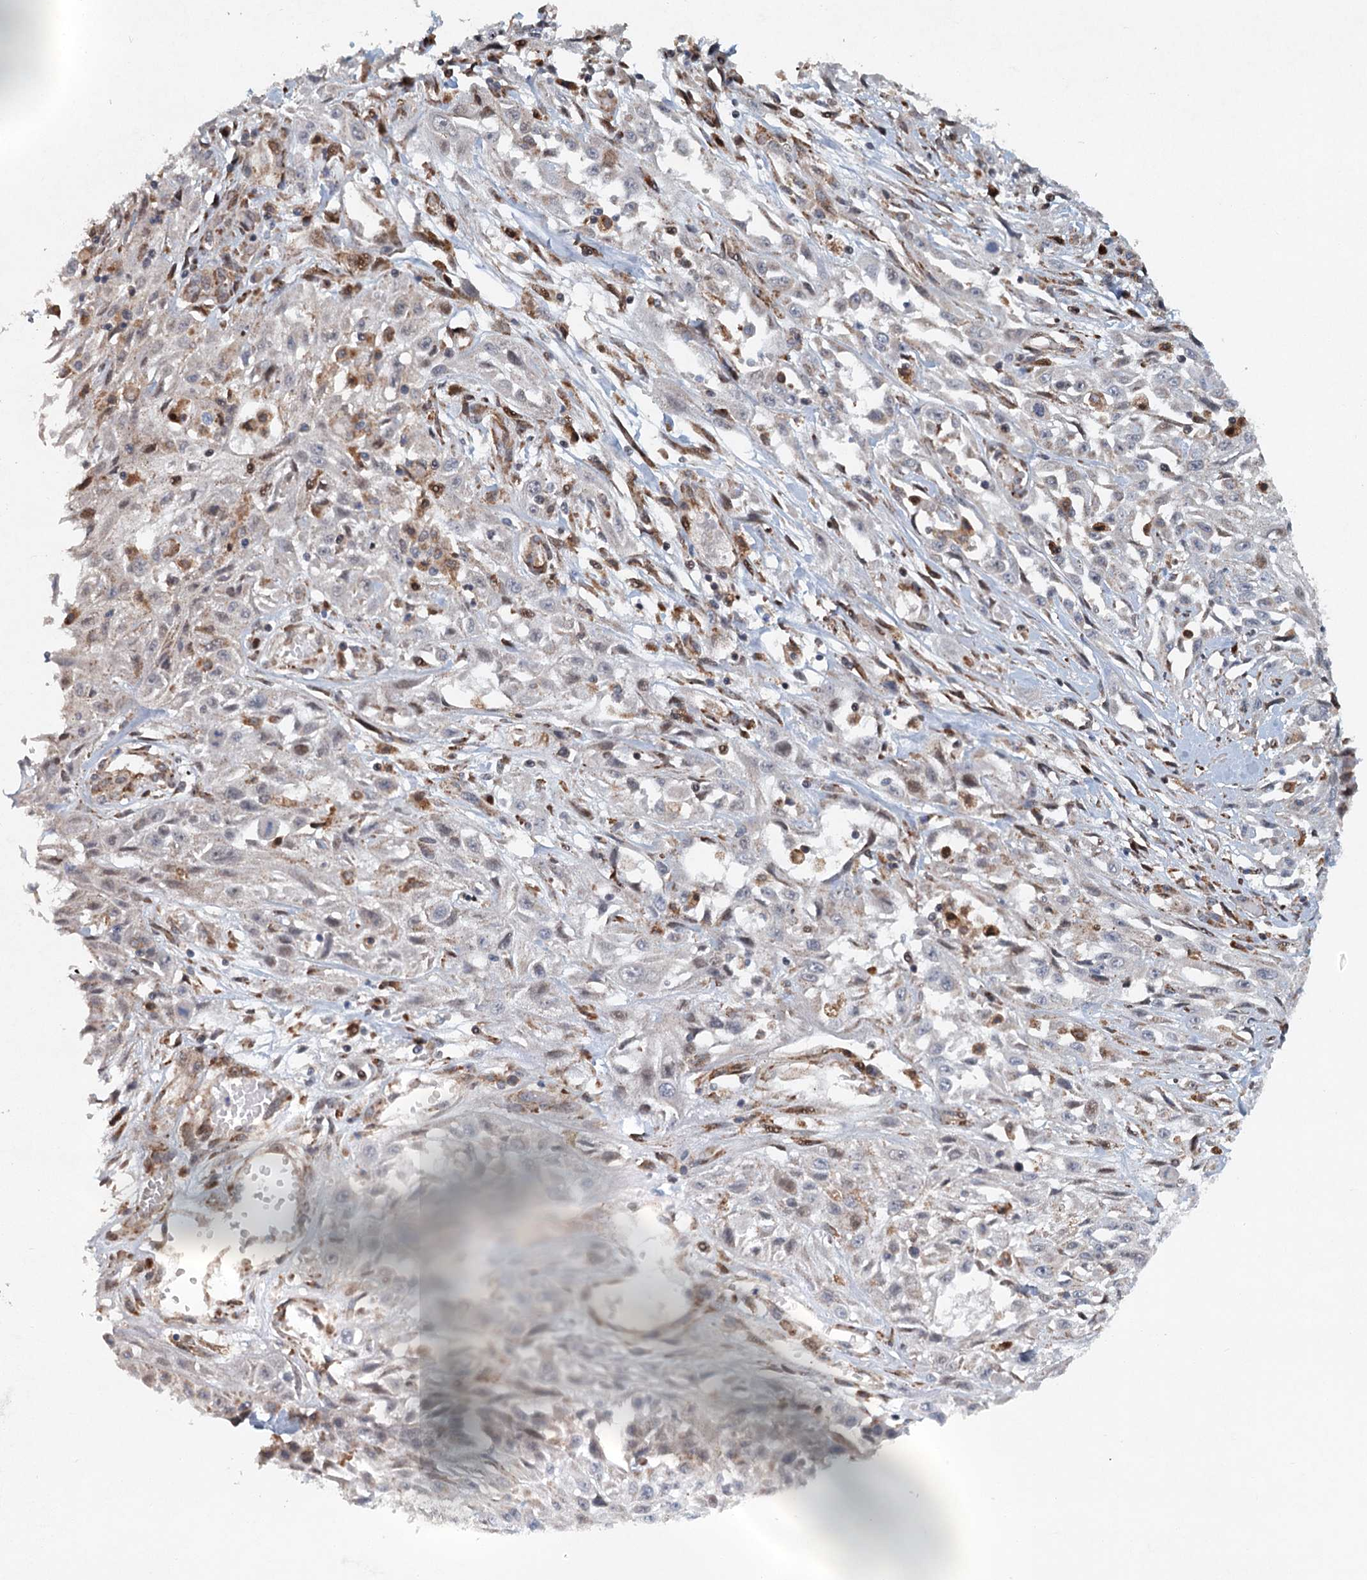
{"staining": {"intensity": "weak", "quantity": "<25%", "location": "nuclear"}, "tissue": "skin cancer", "cell_type": "Tumor cells", "image_type": "cancer", "snomed": [{"axis": "morphology", "description": "Squamous cell carcinoma, NOS"}, {"axis": "morphology", "description": "Squamous cell carcinoma, metastatic, NOS"}, {"axis": "topography", "description": "Skin"}, {"axis": "topography", "description": "Lymph node"}], "caption": "Photomicrograph shows no protein positivity in tumor cells of metastatic squamous cell carcinoma (skin) tissue.", "gene": "SRPX2", "patient": {"sex": "male", "age": 75}}